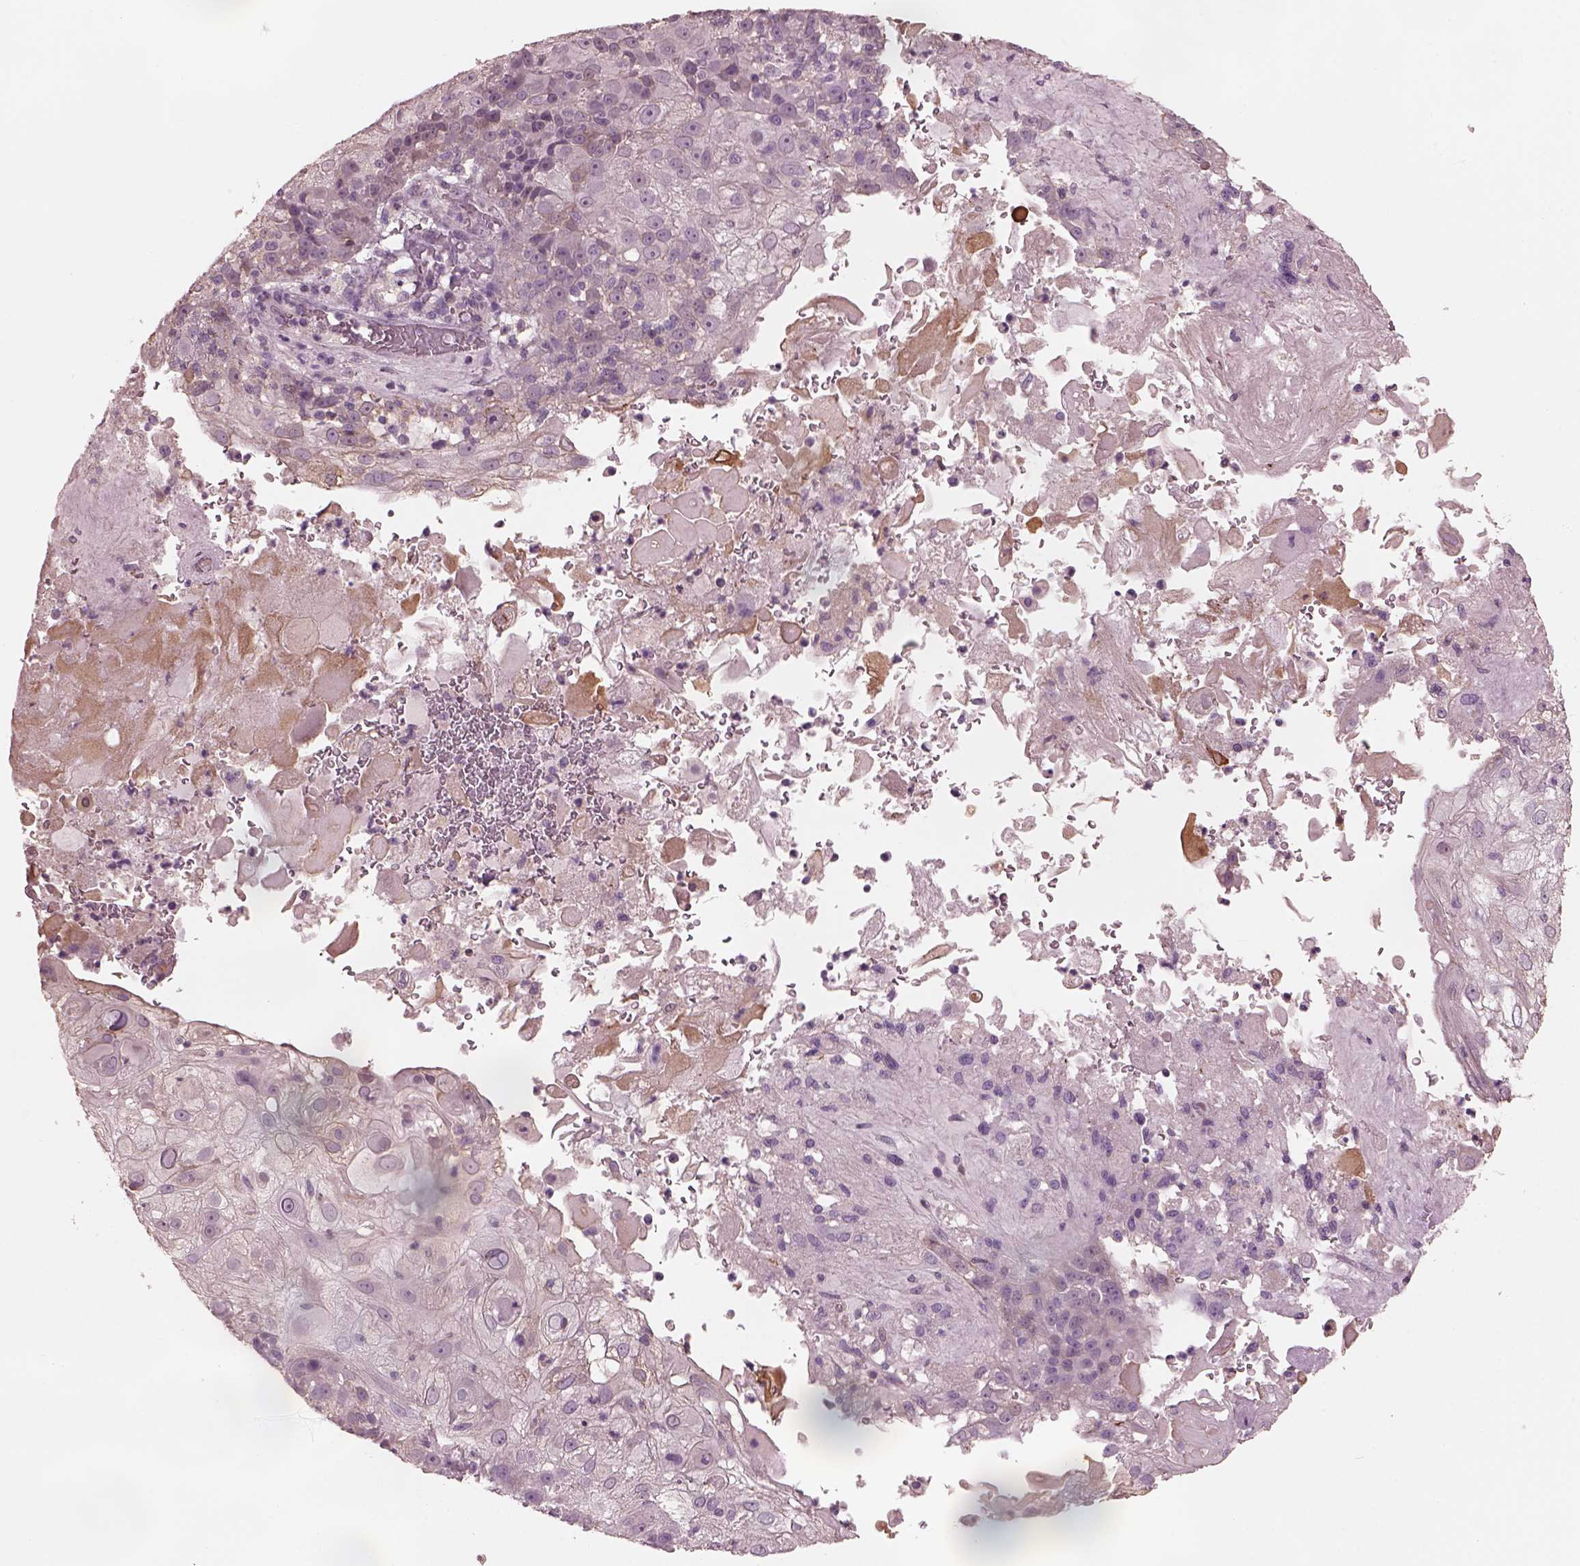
{"staining": {"intensity": "negative", "quantity": "none", "location": "none"}, "tissue": "skin cancer", "cell_type": "Tumor cells", "image_type": "cancer", "snomed": [{"axis": "morphology", "description": "Normal tissue, NOS"}, {"axis": "morphology", "description": "Squamous cell carcinoma, NOS"}, {"axis": "topography", "description": "Skin"}], "caption": "High magnification brightfield microscopy of squamous cell carcinoma (skin) stained with DAB (3,3'-diaminobenzidine) (brown) and counterstained with hematoxylin (blue): tumor cells show no significant positivity.", "gene": "SRI", "patient": {"sex": "female", "age": 83}}